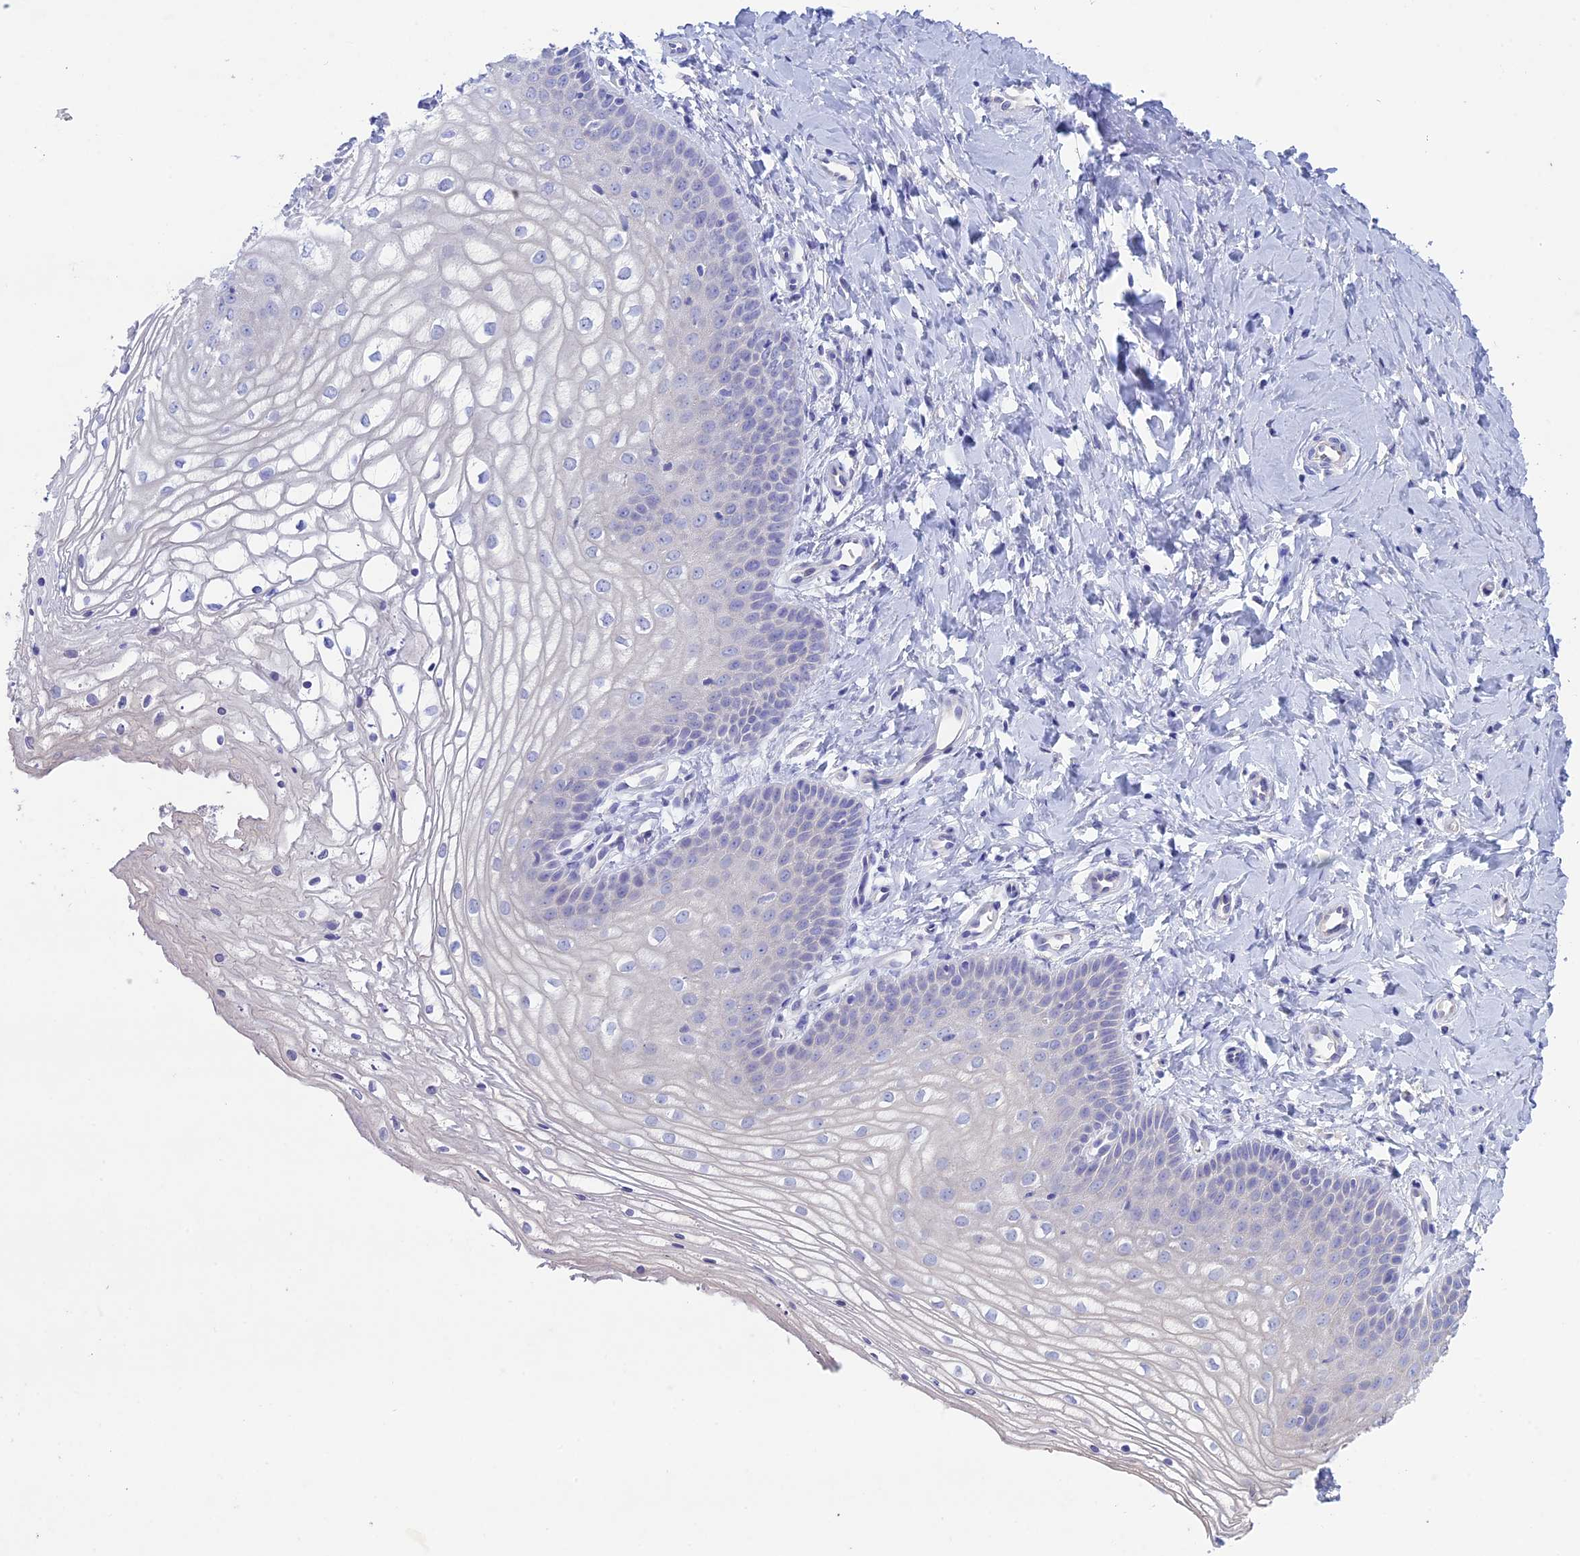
{"staining": {"intensity": "negative", "quantity": "none", "location": "none"}, "tissue": "vagina", "cell_type": "Squamous epithelial cells", "image_type": "normal", "snomed": [{"axis": "morphology", "description": "Normal tissue, NOS"}, {"axis": "topography", "description": "Vagina"}], "caption": "A micrograph of vagina stained for a protein displays no brown staining in squamous epithelial cells.", "gene": "BTBD19", "patient": {"sex": "female", "age": 68}}